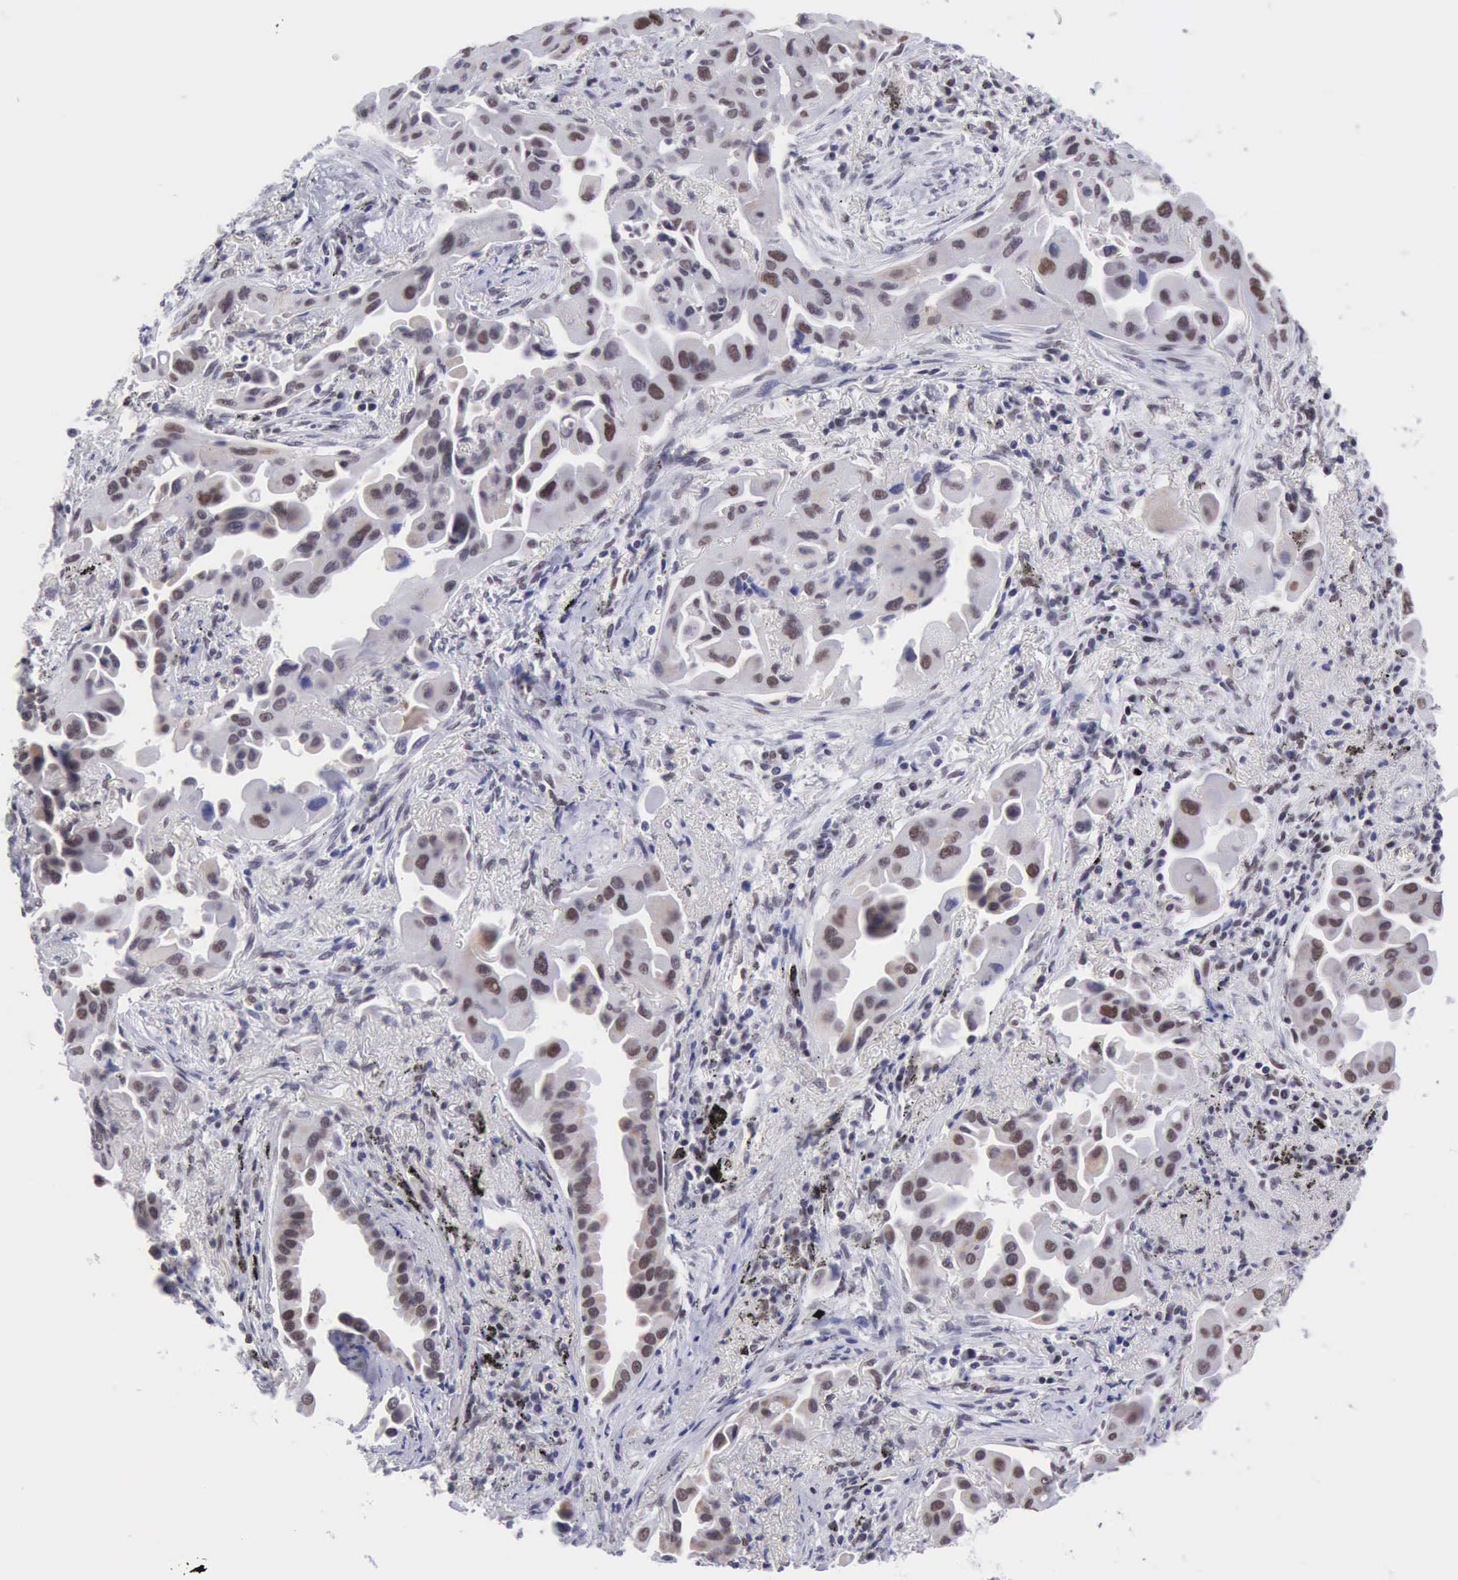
{"staining": {"intensity": "moderate", "quantity": "25%-75%", "location": "nuclear"}, "tissue": "lung cancer", "cell_type": "Tumor cells", "image_type": "cancer", "snomed": [{"axis": "morphology", "description": "Adenocarcinoma, NOS"}, {"axis": "topography", "description": "Lung"}], "caption": "This photomicrograph demonstrates immunohistochemistry (IHC) staining of human lung adenocarcinoma, with medium moderate nuclear expression in about 25%-75% of tumor cells.", "gene": "ERCC4", "patient": {"sex": "male", "age": 68}}